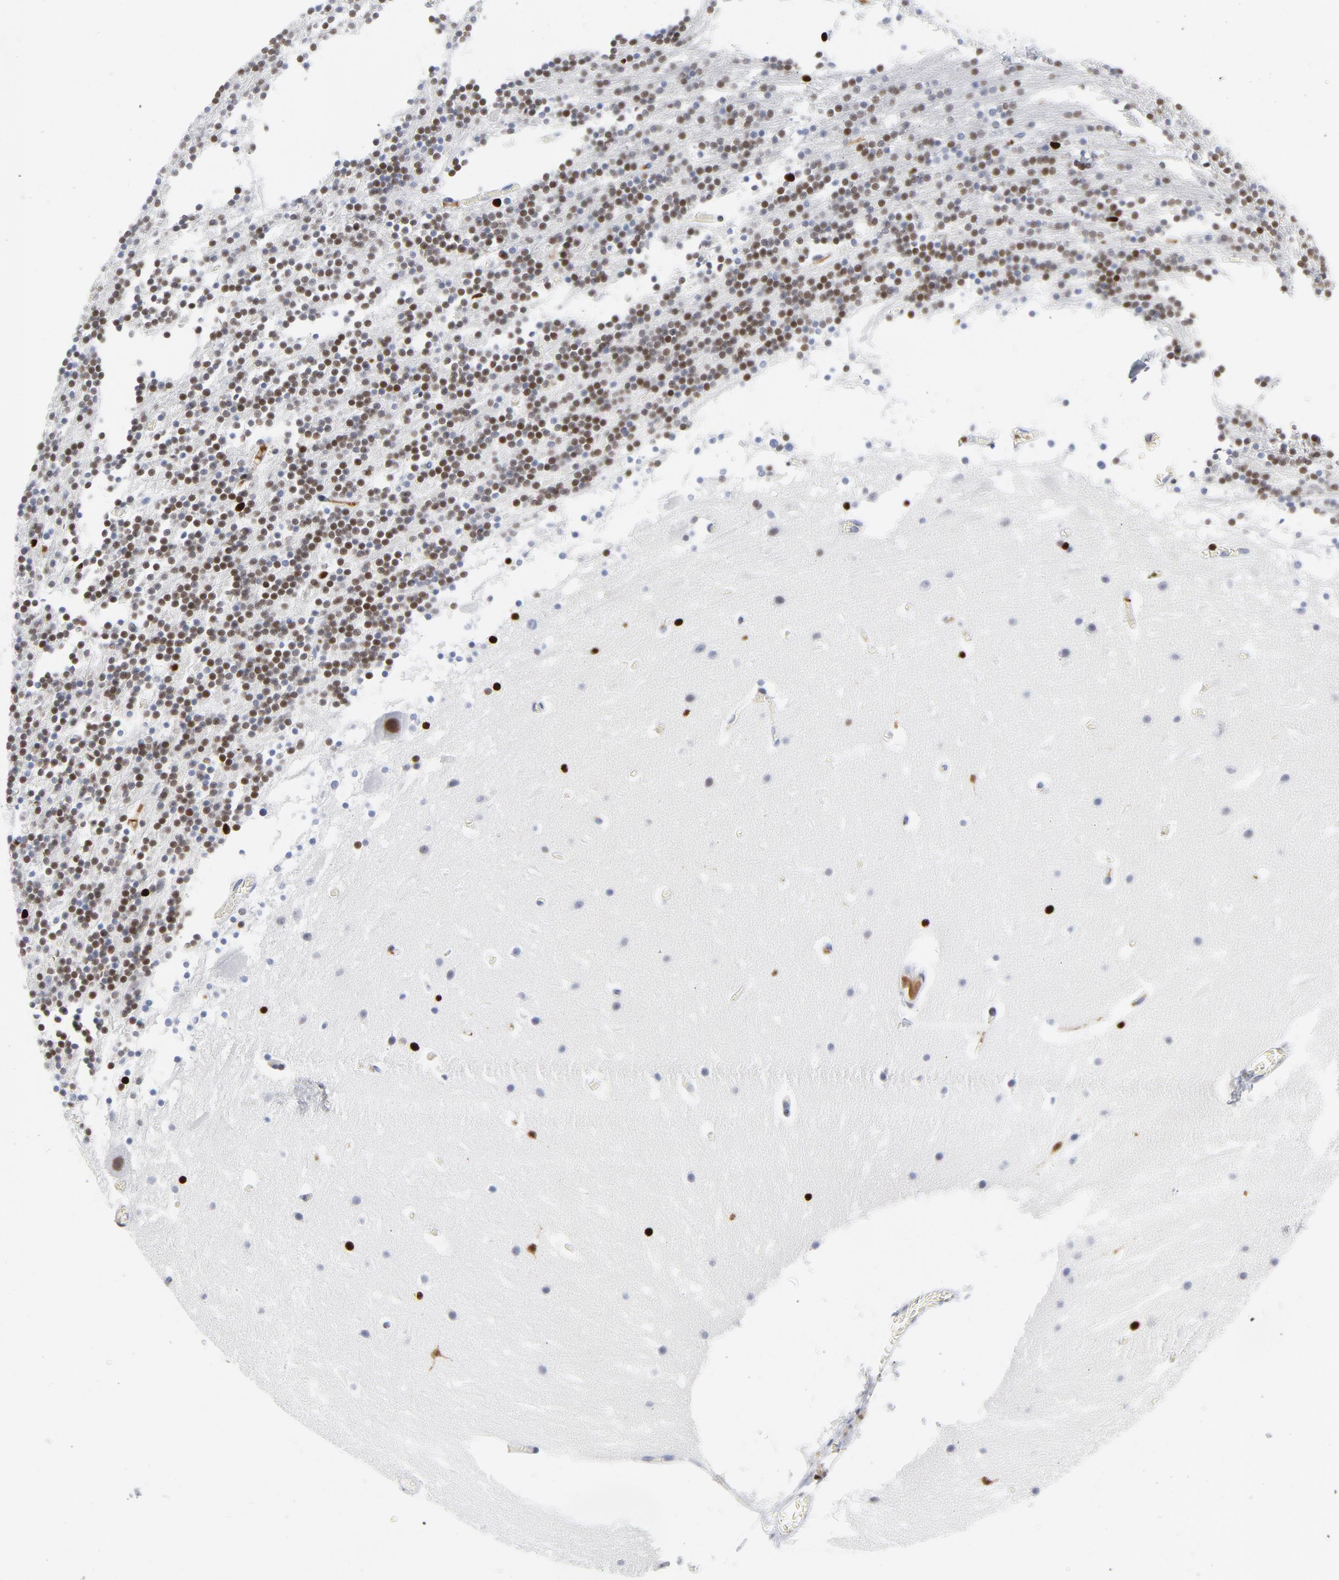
{"staining": {"intensity": "weak", "quantity": ">75%", "location": "nuclear"}, "tissue": "cerebellum", "cell_type": "Cells in granular layer", "image_type": "normal", "snomed": [{"axis": "morphology", "description": "Normal tissue, NOS"}, {"axis": "topography", "description": "Cerebellum"}], "caption": "Weak nuclear protein positivity is appreciated in about >75% of cells in granular layer in cerebellum. The staining was performed using DAB, with brown indicating positive protein expression. Nuclei are stained blue with hematoxylin.", "gene": "SMARCC2", "patient": {"sex": "male", "age": 45}}